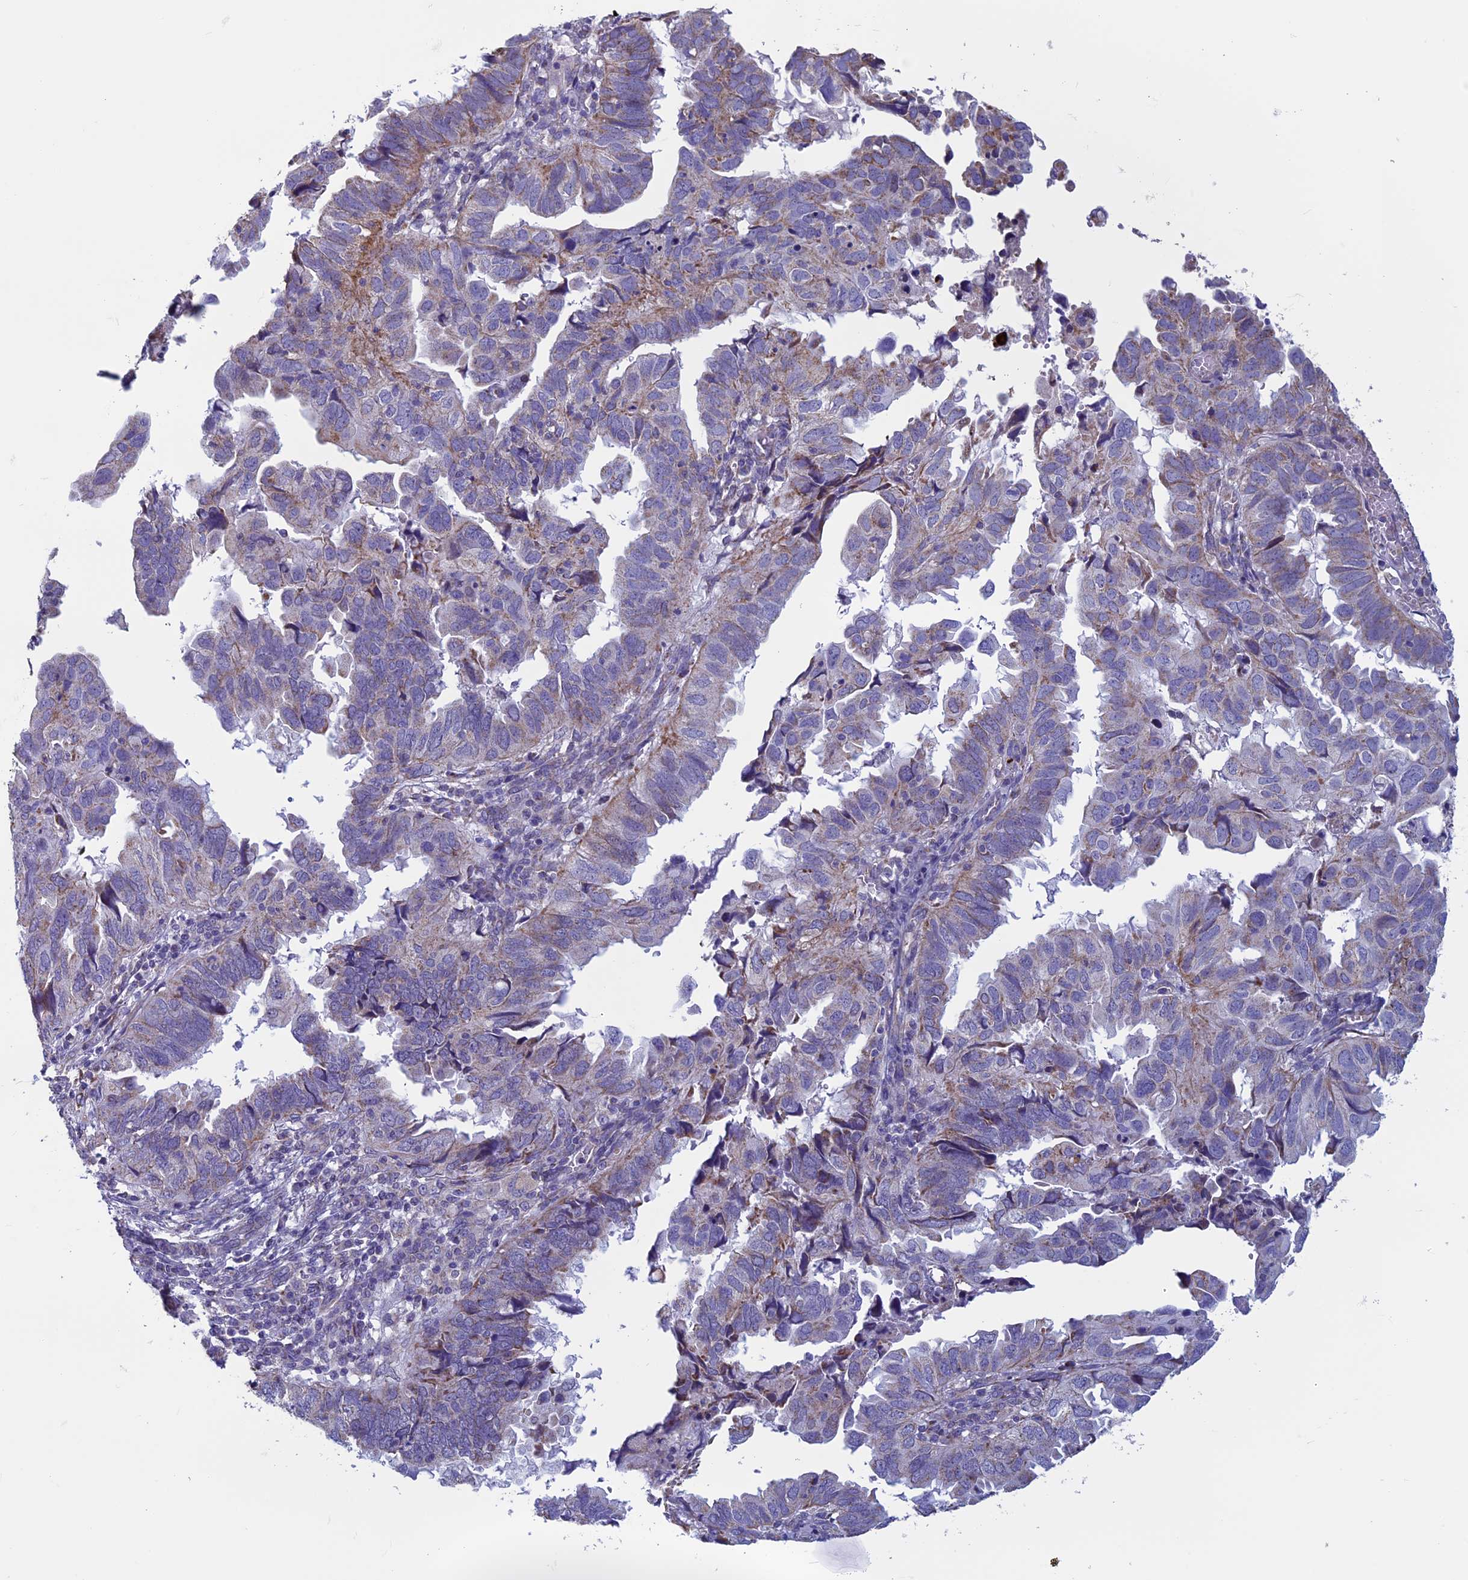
{"staining": {"intensity": "weak", "quantity": "<25%", "location": "cytoplasmic/membranous"}, "tissue": "endometrial cancer", "cell_type": "Tumor cells", "image_type": "cancer", "snomed": [{"axis": "morphology", "description": "Adenocarcinoma, NOS"}, {"axis": "topography", "description": "Uterus"}], "caption": "High magnification brightfield microscopy of endometrial cancer (adenocarcinoma) stained with DAB (brown) and counterstained with hematoxylin (blue): tumor cells show no significant staining.", "gene": "MFSD12", "patient": {"sex": "female", "age": 77}}